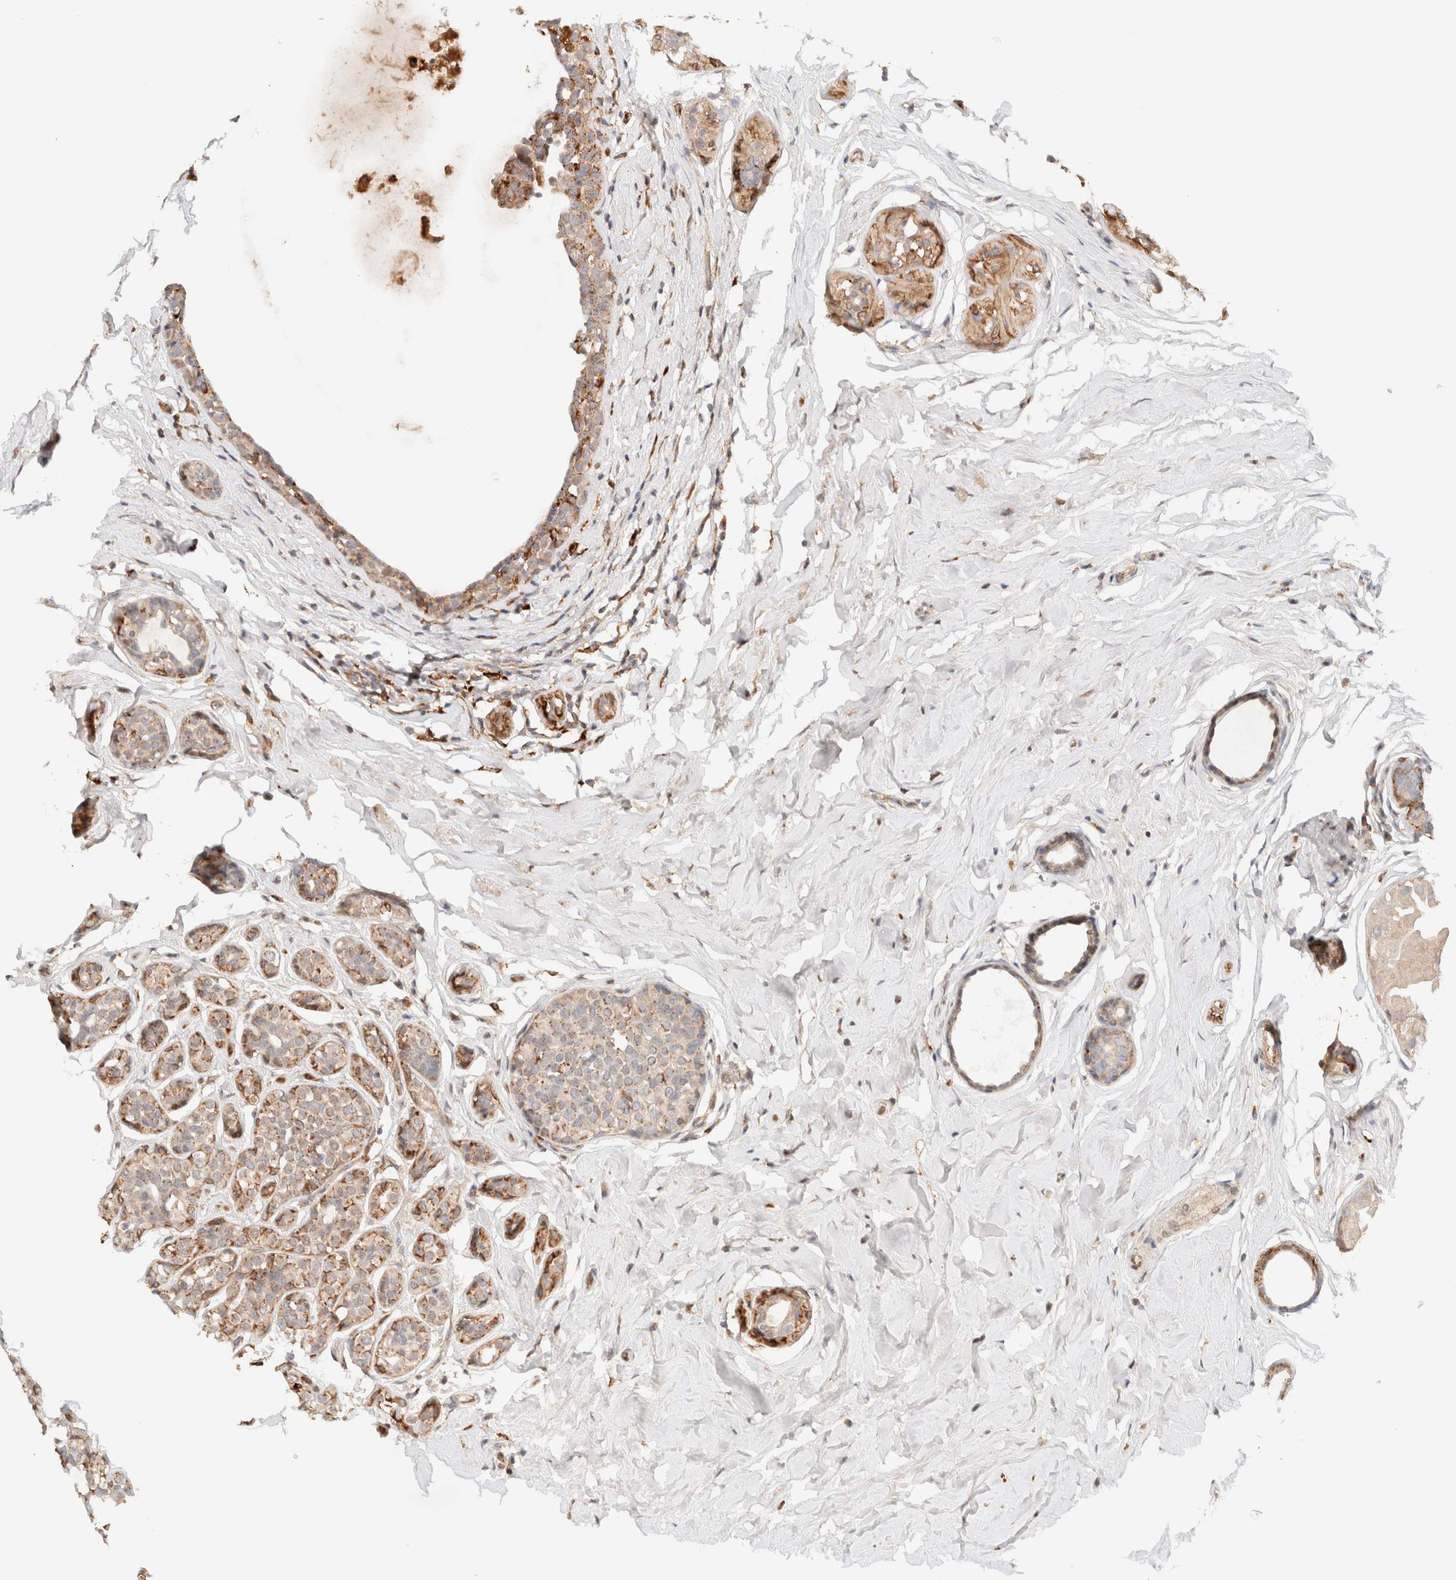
{"staining": {"intensity": "moderate", "quantity": ">75%", "location": "cytoplasmic/membranous"}, "tissue": "breast cancer", "cell_type": "Tumor cells", "image_type": "cancer", "snomed": [{"axis": "morphology", "description": "Duct carcinoma"}, {"axis": "topography", "description": "Breast"}], "caption": "Moderate cytoplasmic/membranous protein staining is appreciated in about >75% of tumor cells in infiltrating ductal carcinoma (breast).", "gene": "RABEPK", "patient": {"sex": "female", "age": 55}}